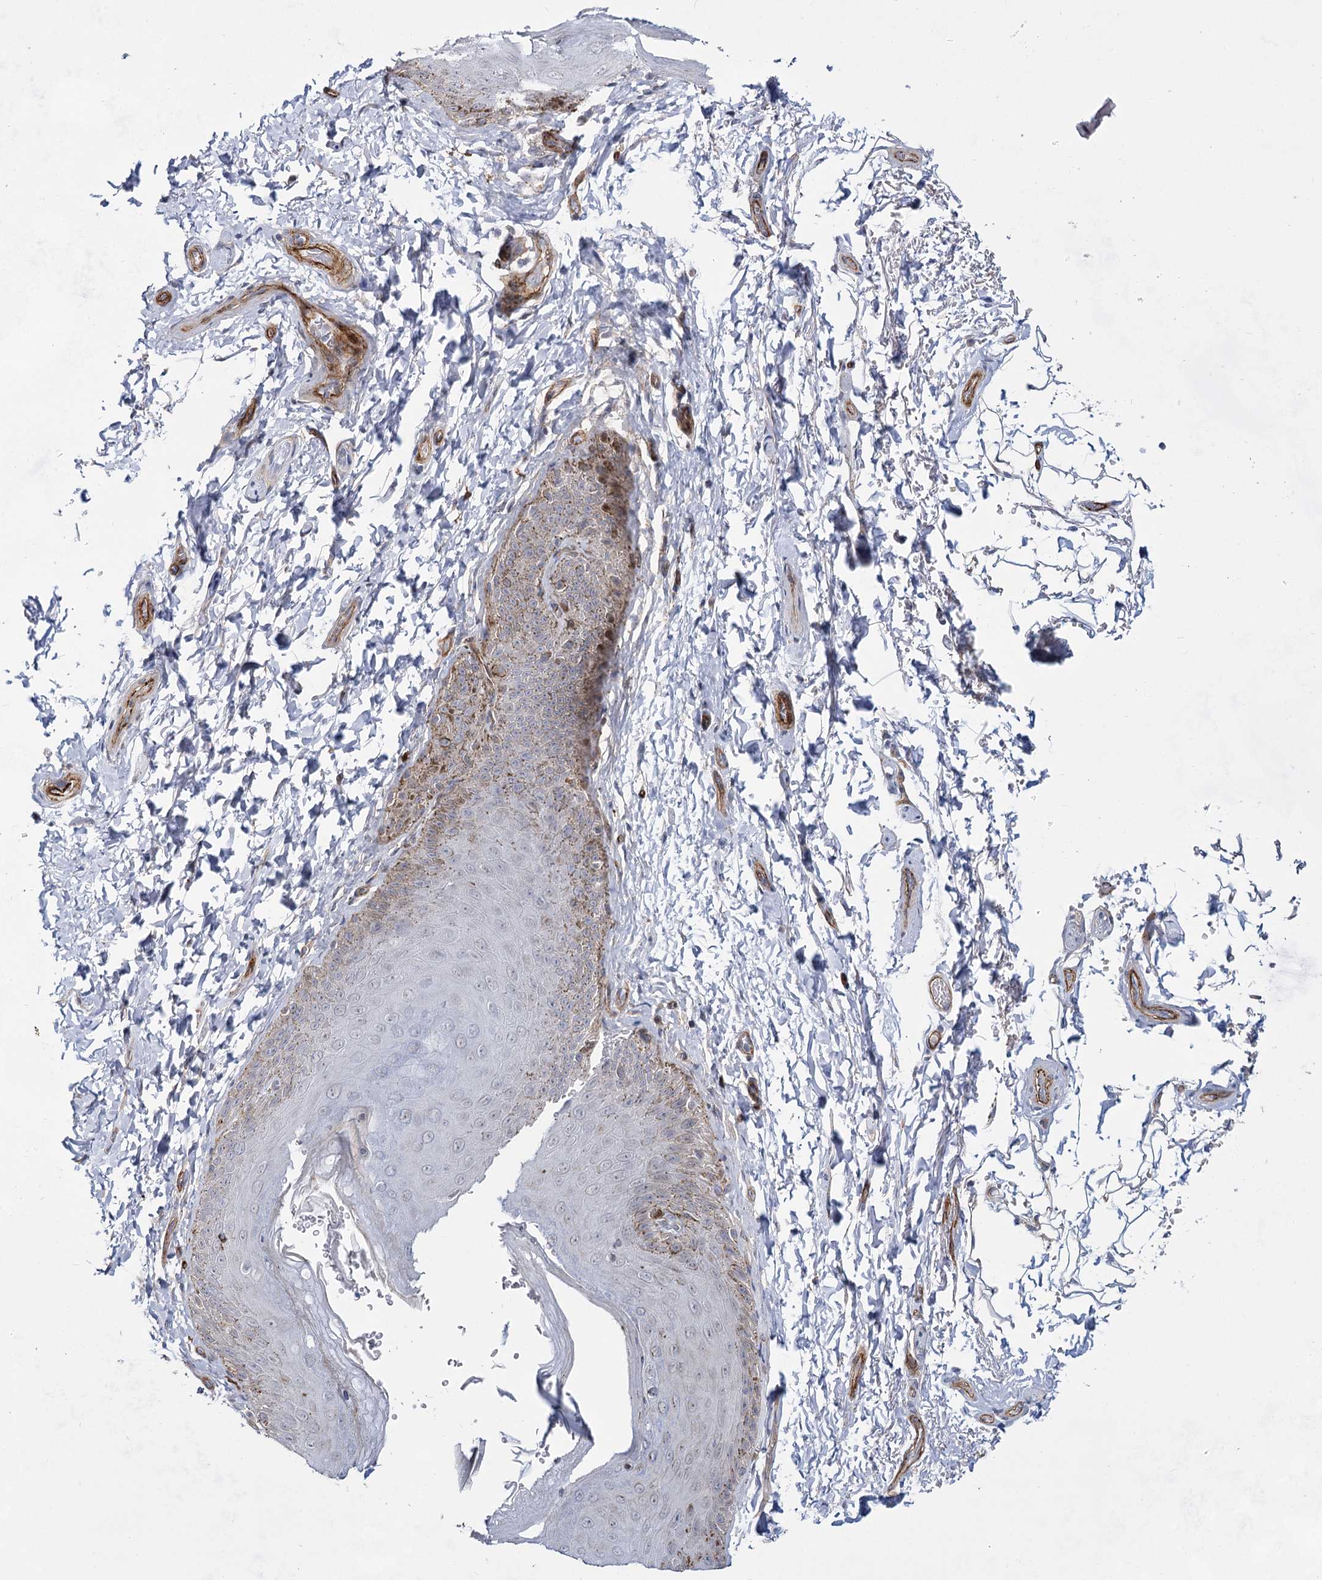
{"staining": {"intensity": "moderate", "quantity": "<25%", "location": "cytoplasmic/membranous"}, "tissue": "skin", "cell_type": "Epidermal cells", "image_type": "normal", "snomed": [{"axis": "morphology", "description": "Normal tissue, NOS"}, {"axis": "topography", "description": "Anal"}], "caption": "High-magnification brightfield microscopy of normal skin stained with DAB (3,3'-diaminobenzidine) (brown) and counterstained with hematoxylin (blue). epidermal cells exhibit moderate cytoplasmic/membranous staining is seen in approximately<25% of cells. The staining was performed using DAB, with brown indicating positive protein expression. Nuclei are stained blue with hematoxylin.", "gene": "ATL2", "patient": {"sex": "male", "age": 44}}